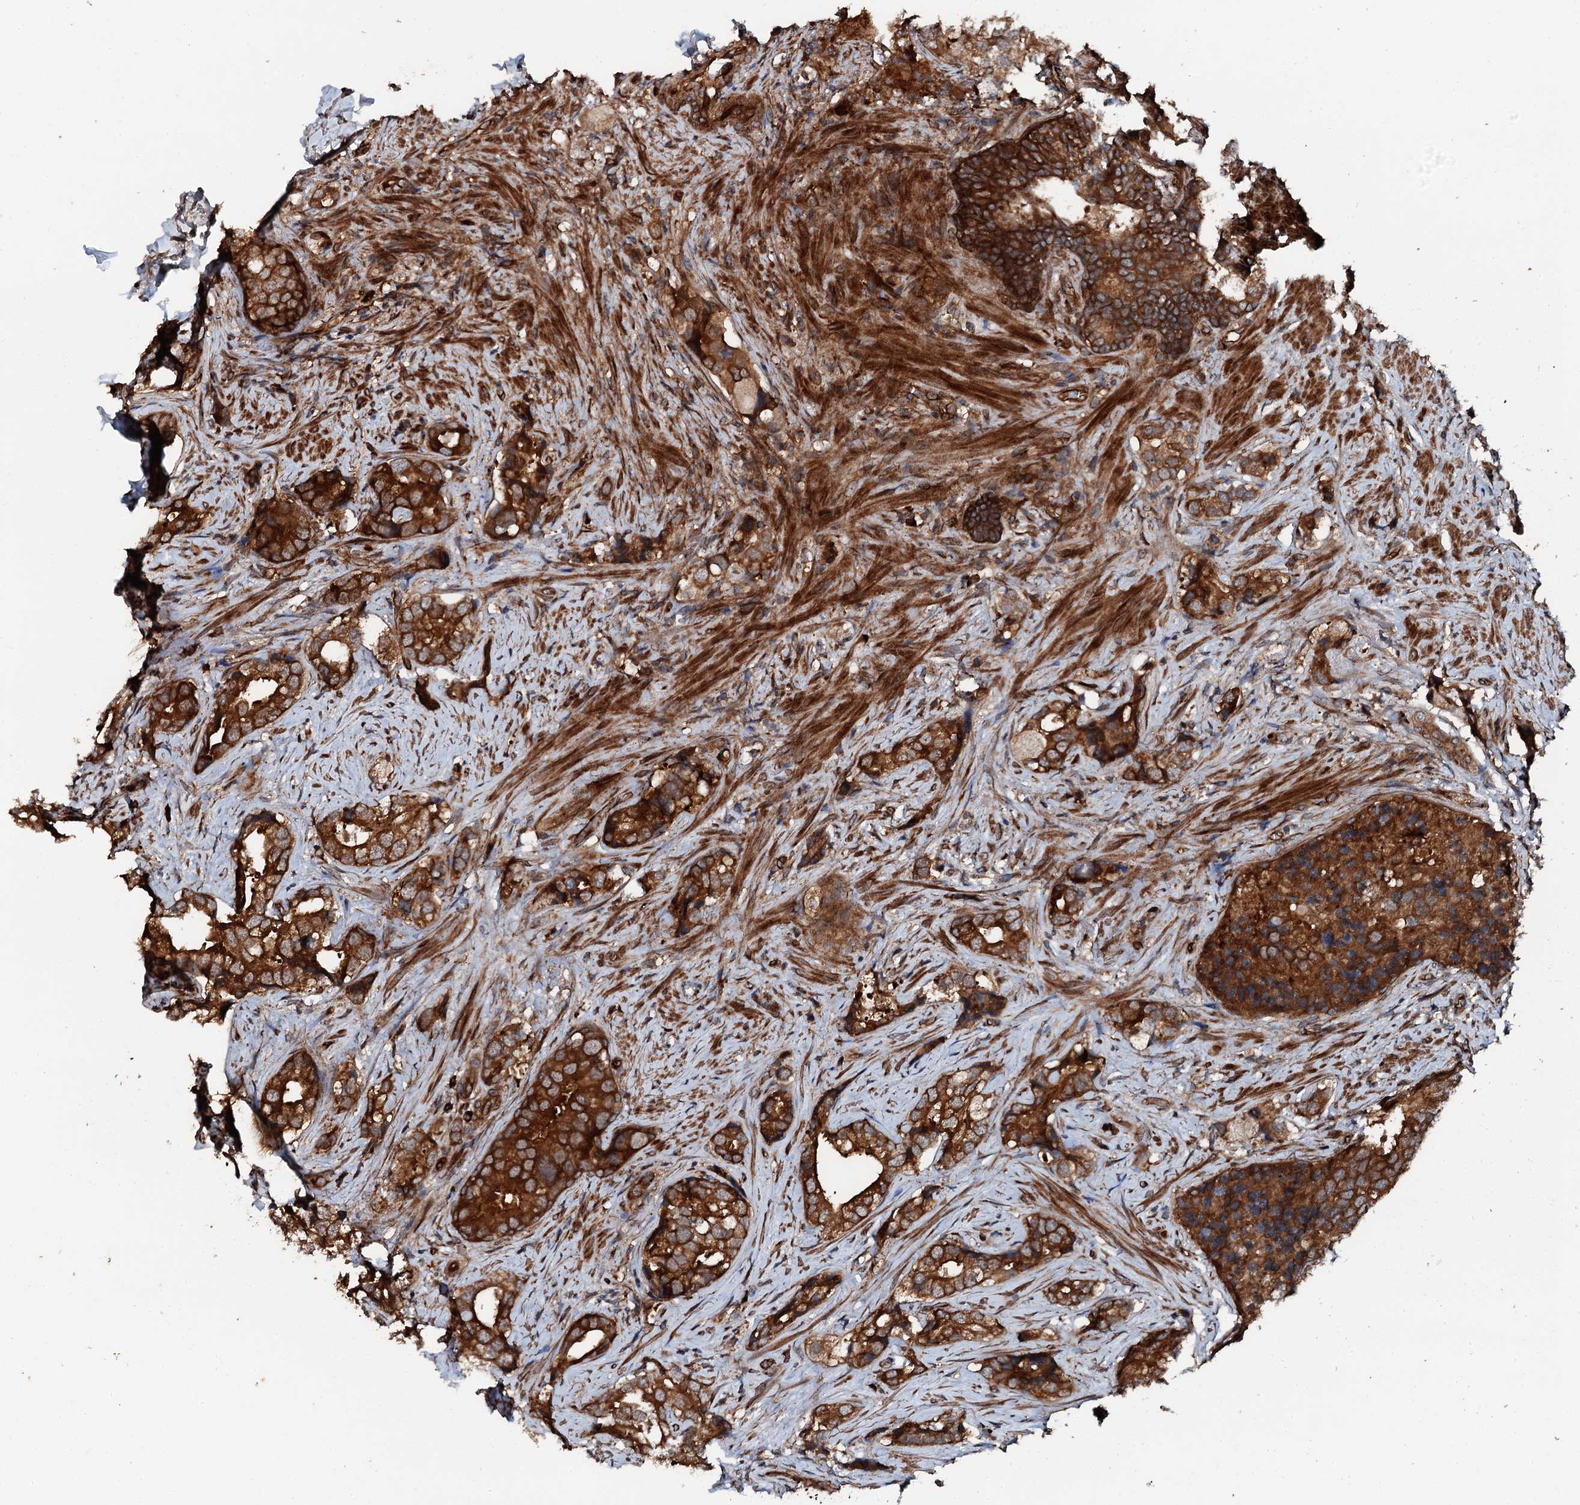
{"staining": {"intensity": "strong", "quantity": ">75%", "location": "cytoplasmic/membranous"}, "tissue": "prostate cancer", "cell_type": "Tumor cells", "image_type": "cancer", "snomed": [{"axis": "morphology", "description": "Adenocarcinoma, High grade"}, {"axis": "topography", "description": "Prostate"}], "caption": "Immunohistochemistry image of human high-grade adenocarcinoma (prostate) stained for a protein (brown), which shows high levels of strong cytoplasmic/membranous staining in about >75% of tumor cells.", "gene": "FLYWCH1", "patient": {"sex": "male", "age": 75}}